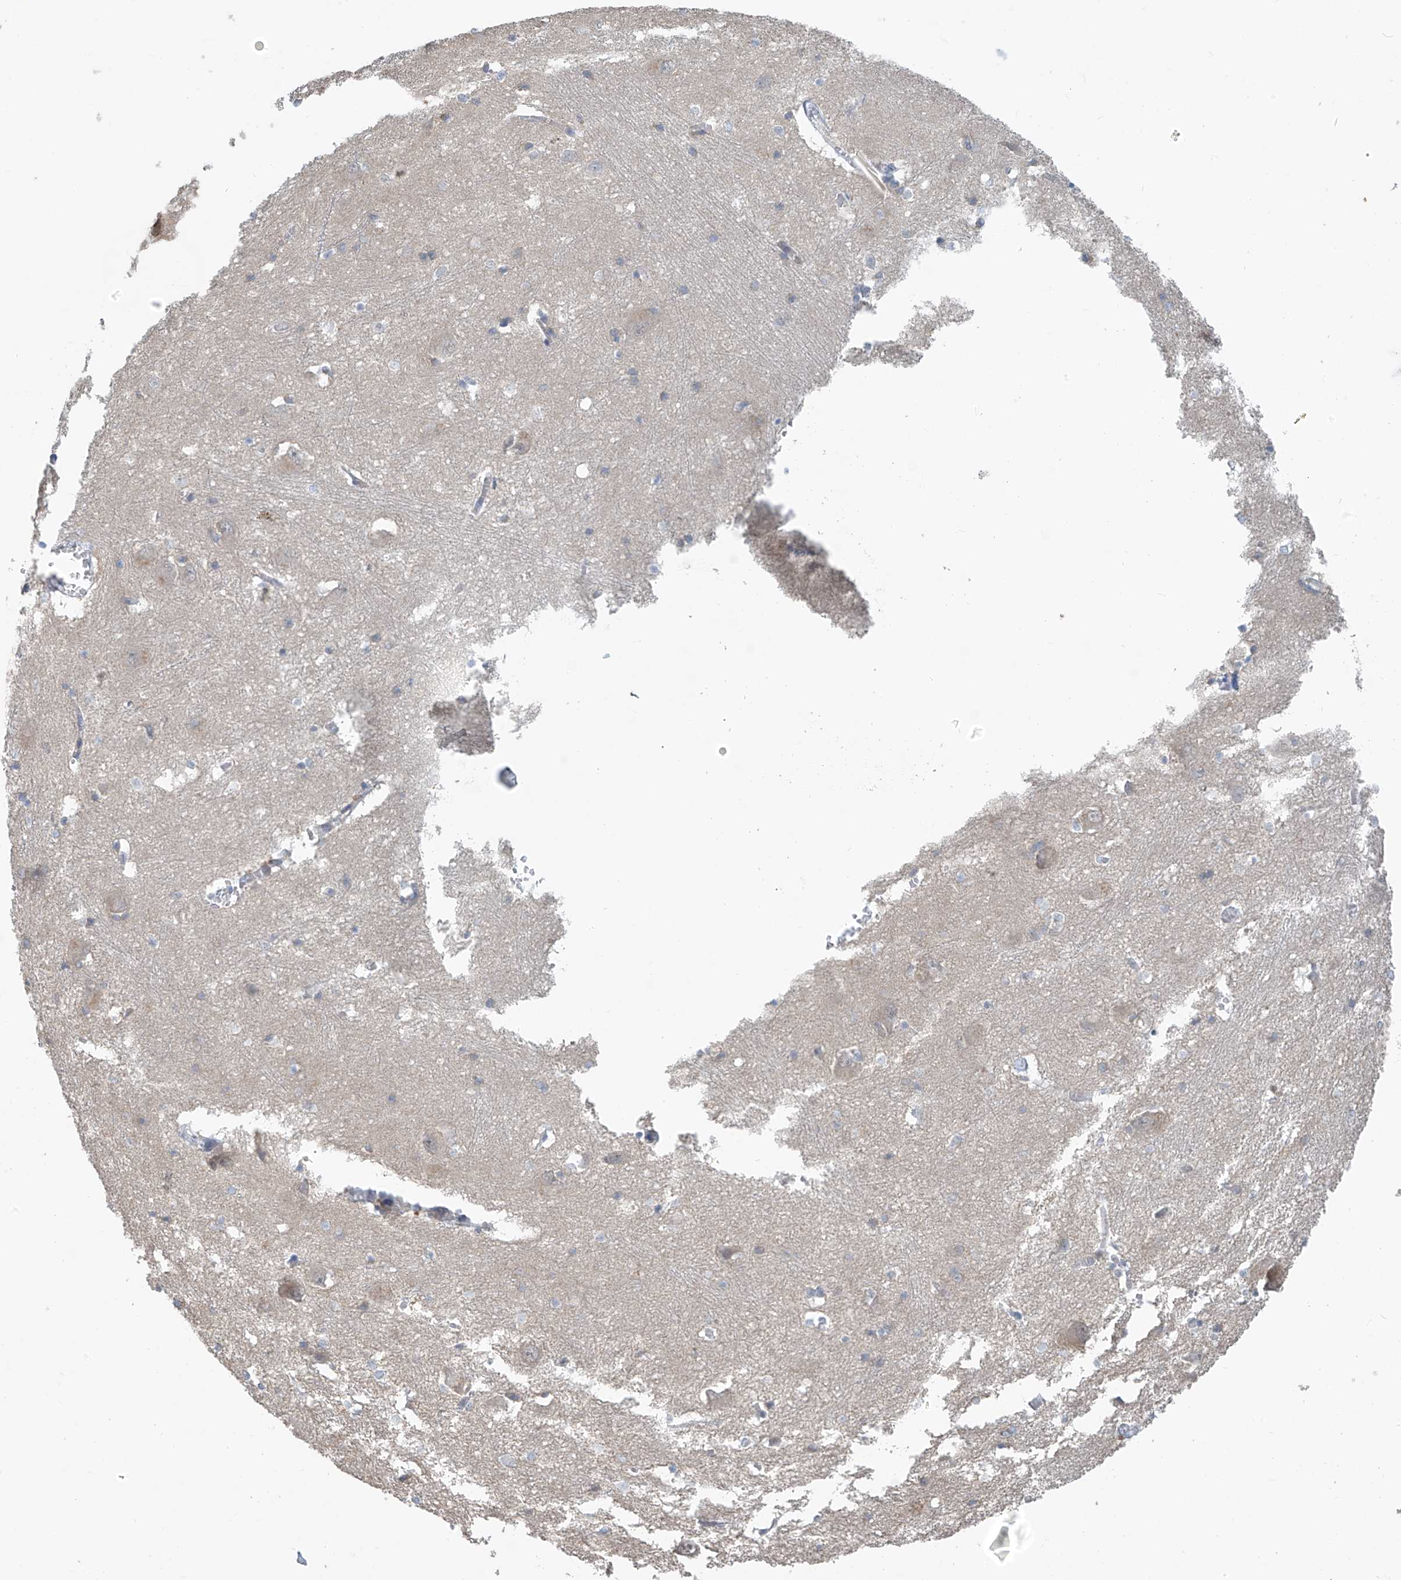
{"staining": {"intensity": "negative", "quantity": "none", "location": "none"}, "tissue": "caudate", "cell_type": "Glial cells", "image_type": "normal", "snomed": [{"axis": "morphology", "description": "Normal tissue, NOS"}, {"axis": "topography", "description": "Lateral ventricle wall"}], "caption": "A high-resolution histopathology image shows immunohistochemistry (IHC) staining of normal caudate, which shows no significant staining in glial cells. The staining was performed using DAB (3,3'-diaminobenzidine) to visualize the protein expression in brown, while the nuclei were stained in blue with hematoxylin (Magnification: 20x).", "gene": "CYP4V2", "patient": {"sex": "male", "age": 37}}